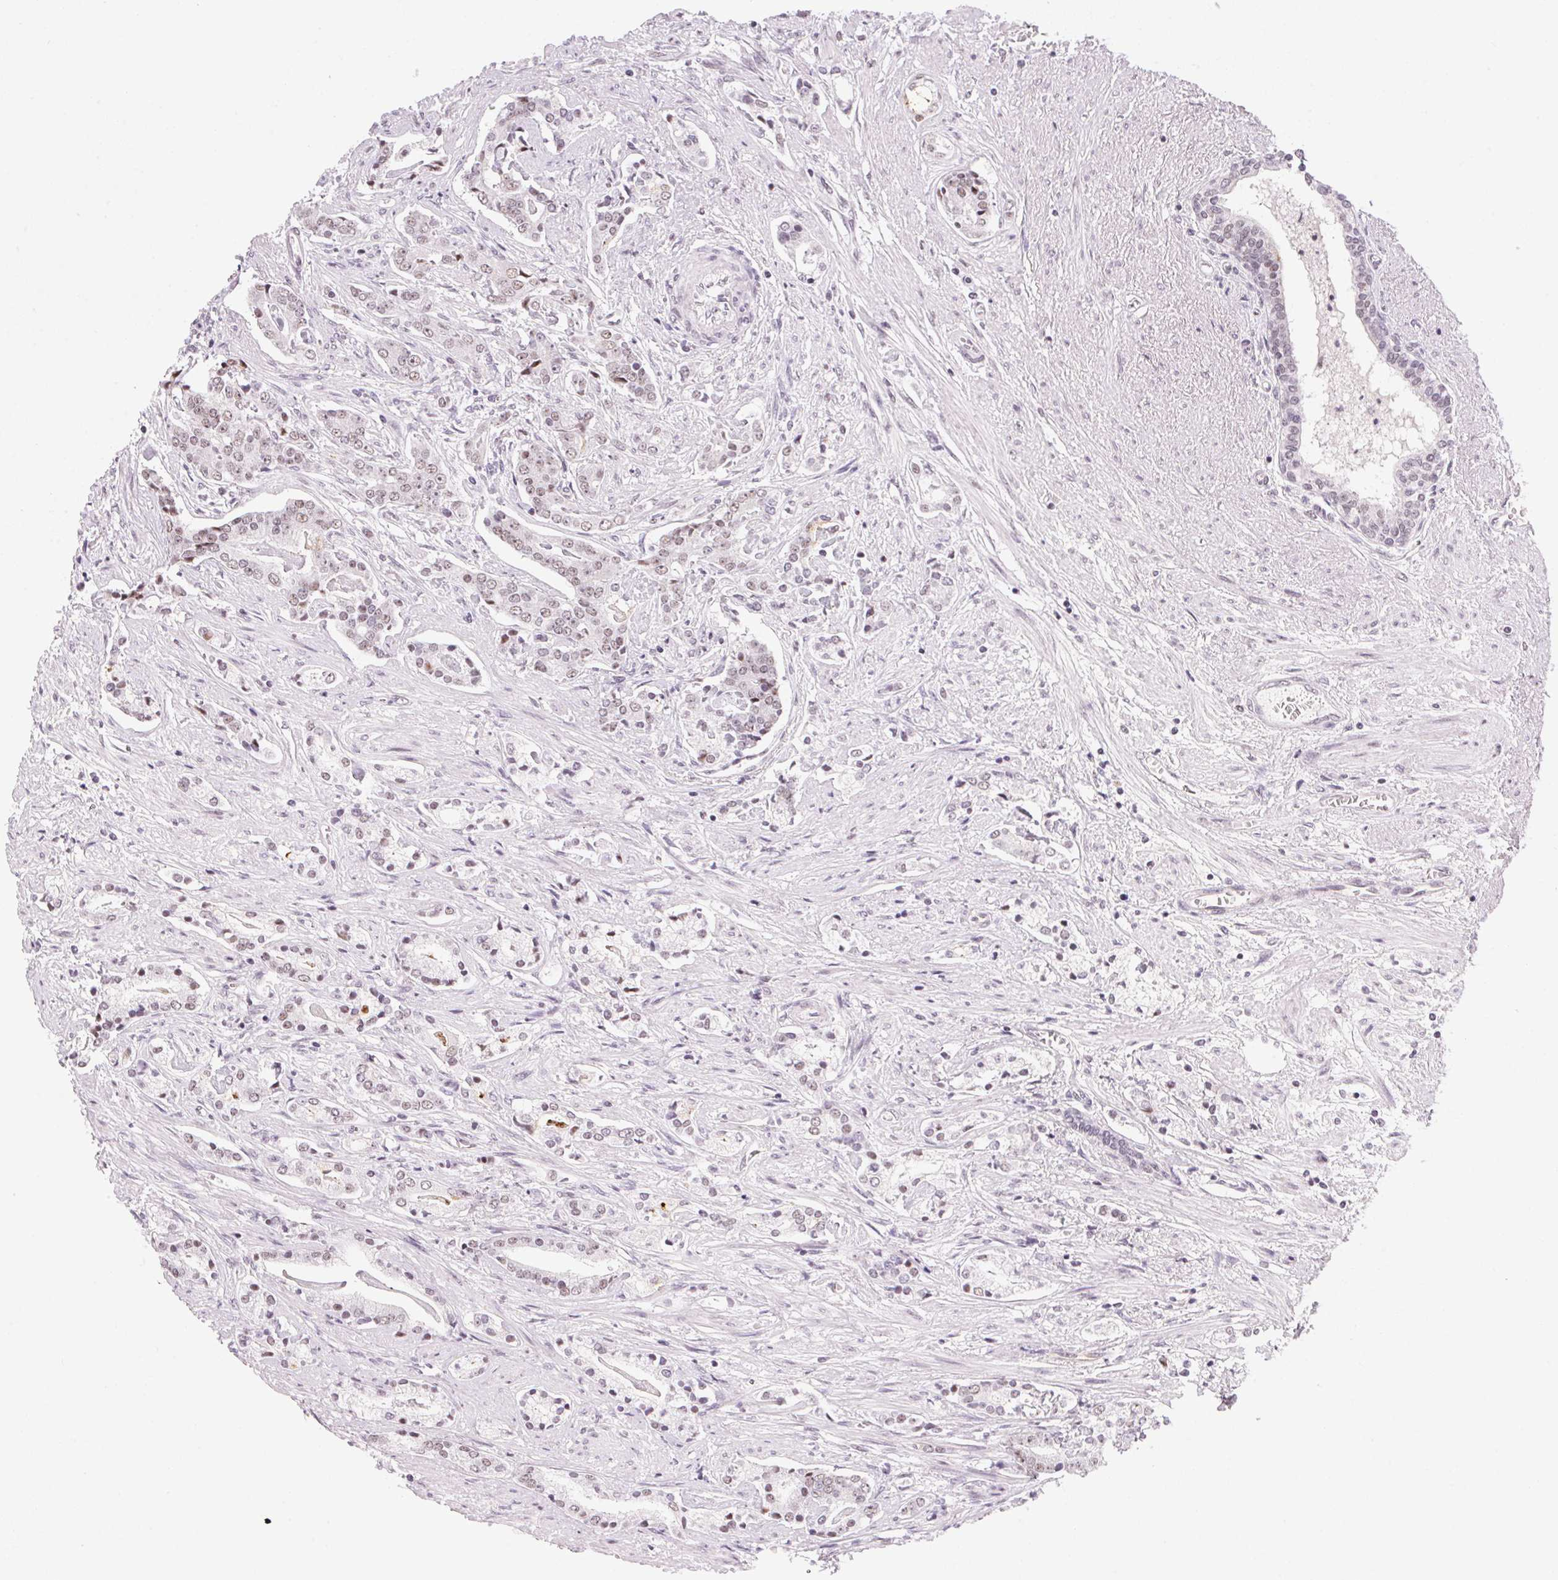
{"staining": {"intensity": "weak", "quantity": "<25%", "location": "nuclear"}, "tissue": "prostate cancer", "cell_type": "Tumor cells", "image_type": "cancer", "snomed": [{"axis": "morphology", "description": "Adenocarcinoma, NOS"}, {"axis": "topography", "description": "Prostate"}], "caption": "A high-resolution image shows immunohistochemistry staining of prostate adenocarcinoma, which exhibits no significant expression in tumor cells.", "gene": "SRSF7", "patient": {"sex": "male", "age": 64}}